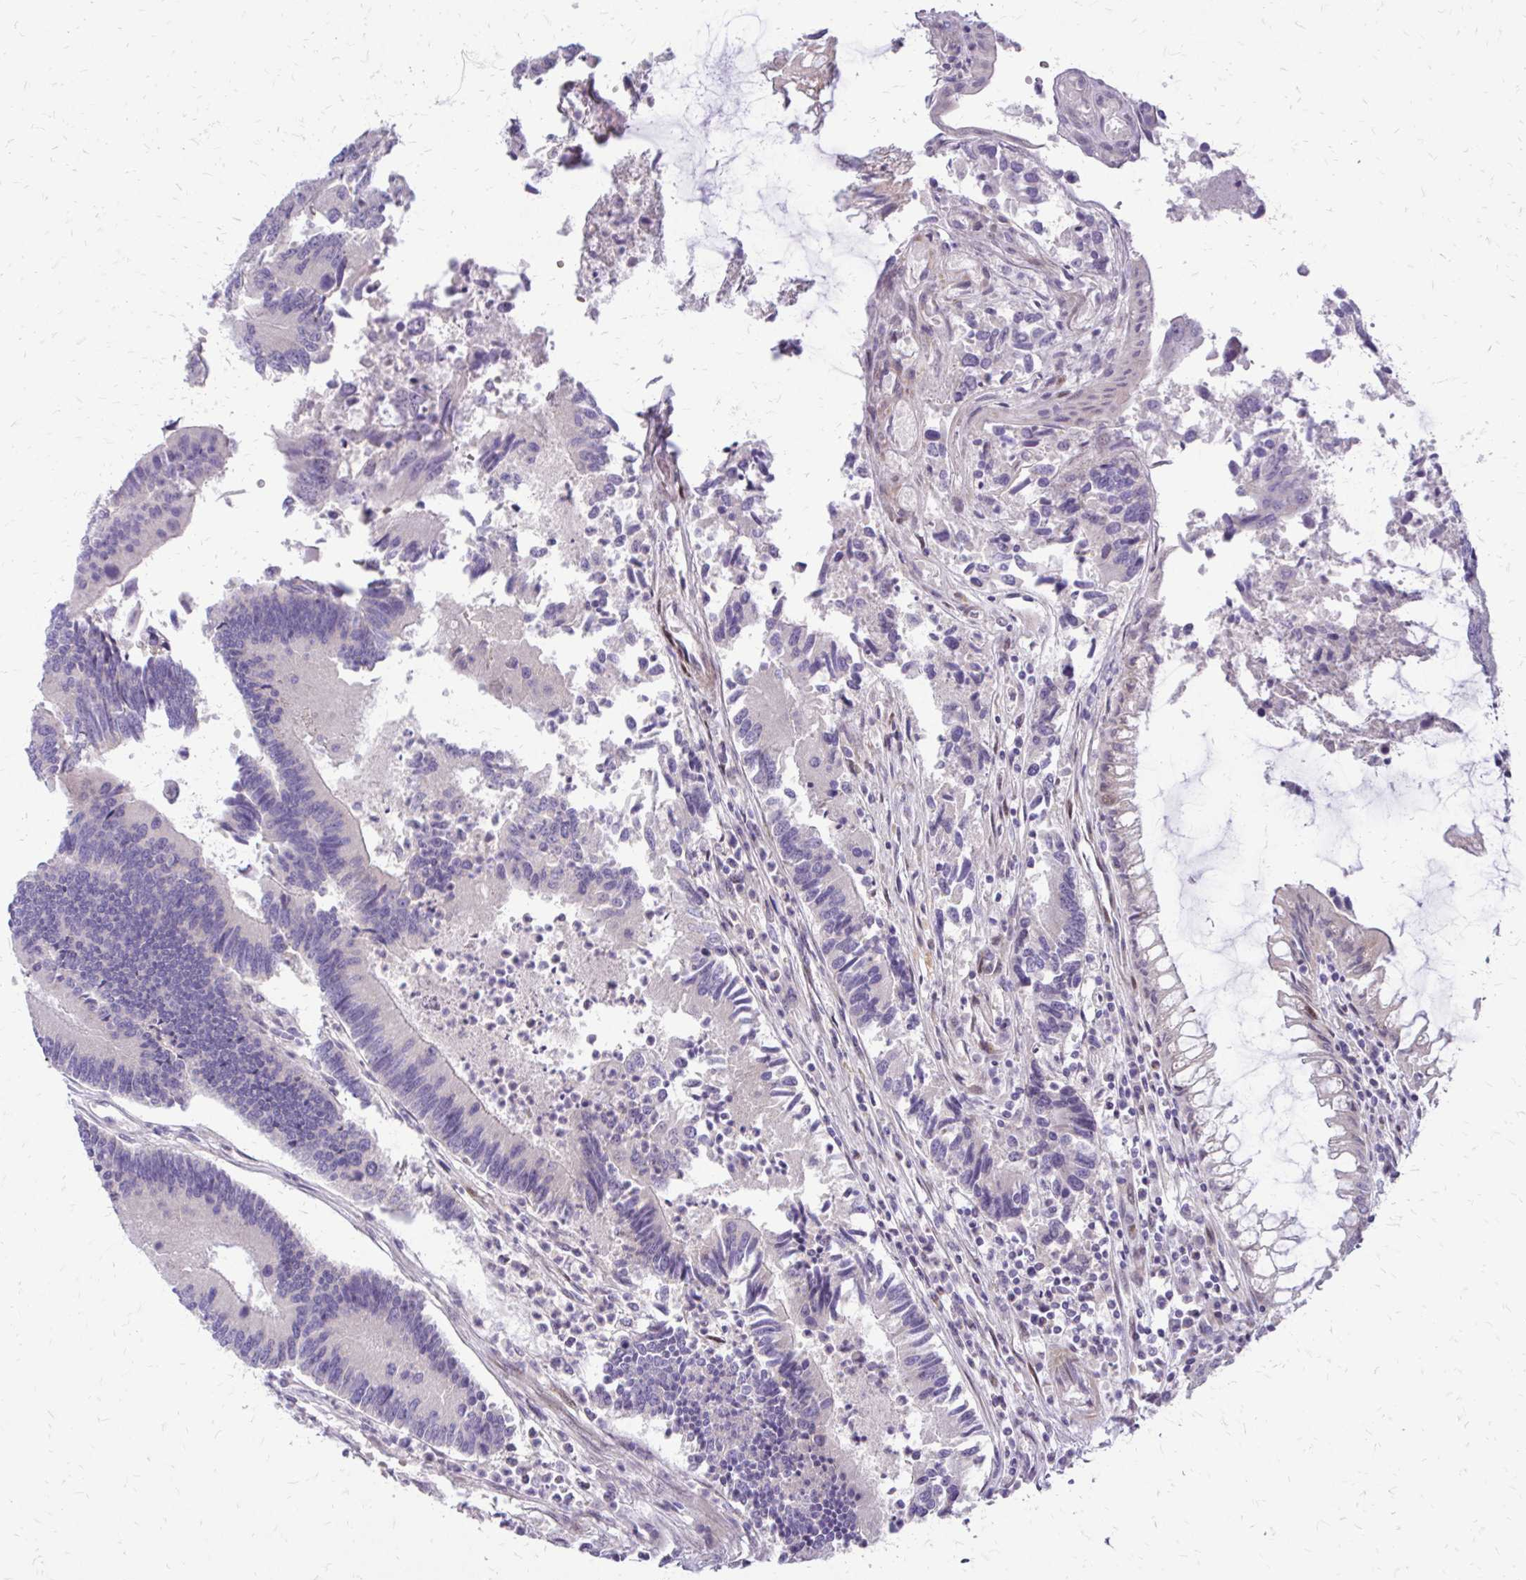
{"staining": {"intensity": "negative", "quantity": "none", "location": "none"}, "tissue": "colorectal cancer", "cell_type": "Tumor cells", "image_type": "cancer", "snomed": [{"axis": "morphology", "description": "Adenocarcinoma, NOS"}, {"axis": "topography", "description": "Colon"}], "caption": "Tumor cells are negative for protein expression in human colorectal cancer.", "gene": "PPDPFL", "patient": {"sex": "female", "age": 67}}